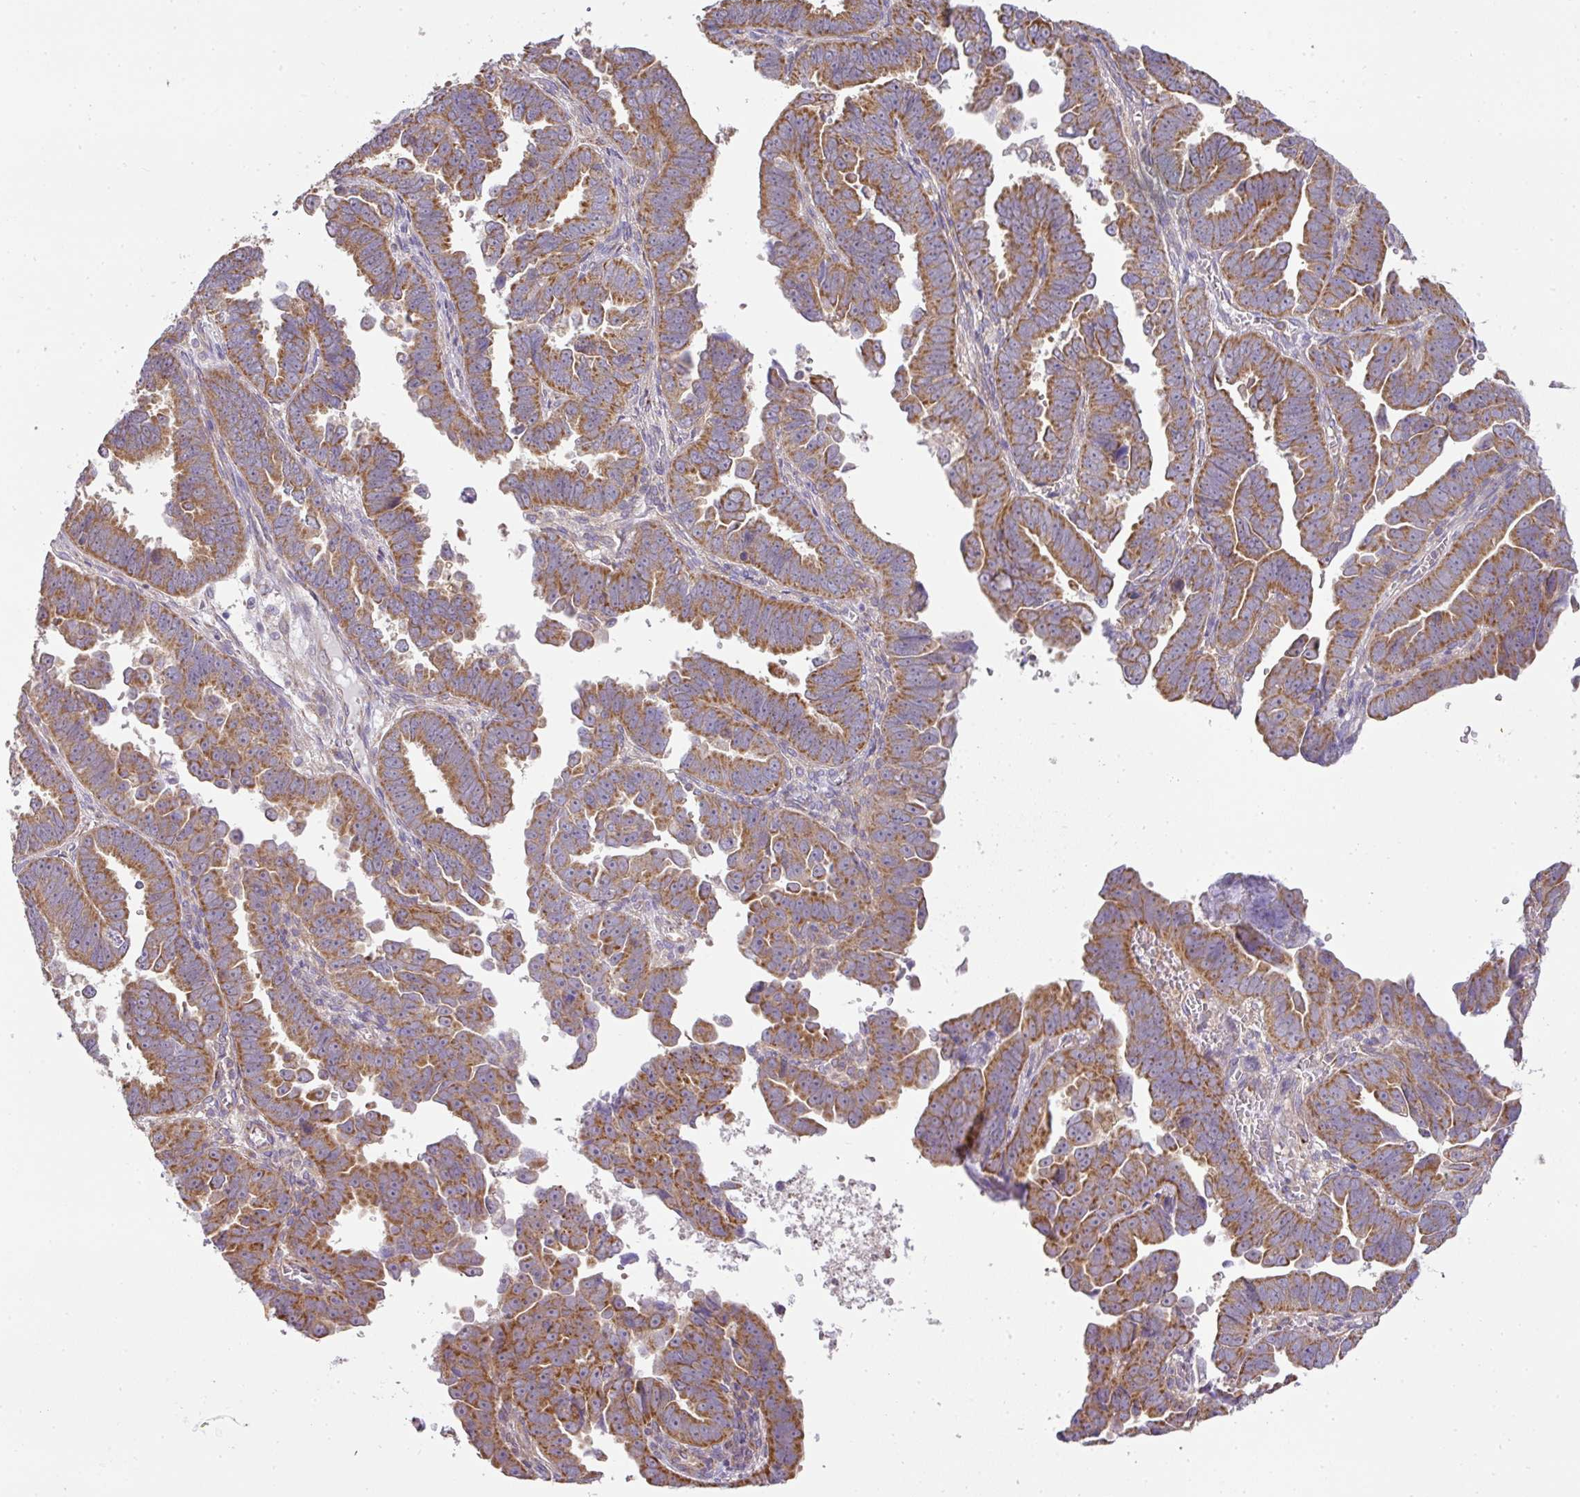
{"staining": {"intensity": "moderate", "quantity": ">75%", "location": "cytoplasmic/membranous"}, "tissue": "endometrial cancer", "cell_type": "Tumor cells", "image_type": "cancer", "snomed": [{"axis": "morphology", "description": "Adenocarcinoma, NOS"}, {"axis": "topography", "description": "Endometrium"}], "caption": "Moderate cytoplasmic/membranous protein expression is seen in approximately >75% of tumor cells in endometrial cancer (adenocarcinoma). Using DAB (brown) and hematoxylin (blue) stains, captured at high magnification using brightfield microscopy.", "gene": "ZNF211", "patient": {"sex": "female", "age": 75}}